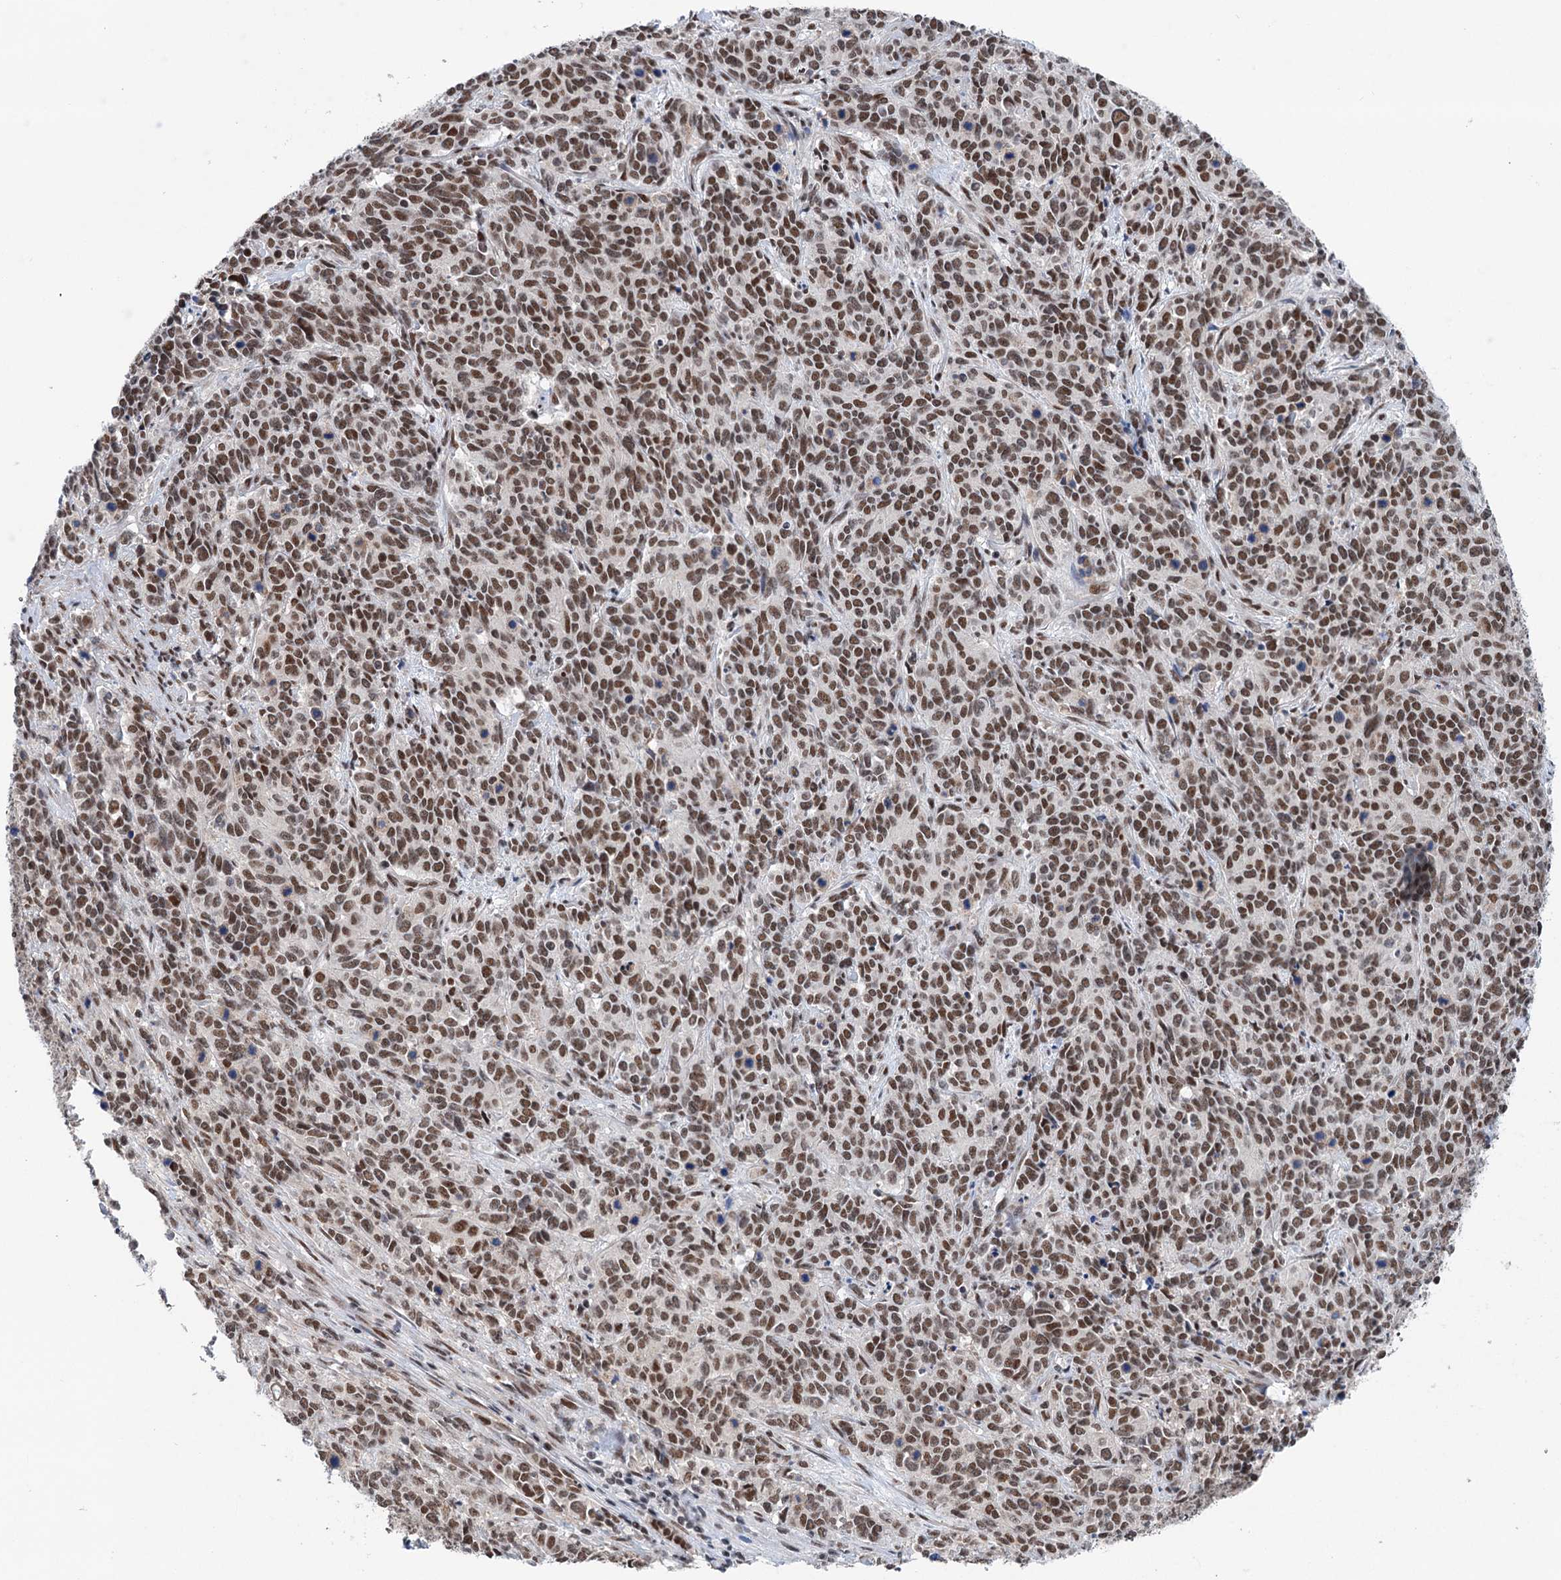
{"staining": {"intensity": "moderate", "quantity": ">75%", "location": "nuclear"}, "tissue": "cervical cancer", "cell_type": "Tumor cells", "image_type": "cancer", "snomed": [{"axis": "morphology", "description": "Squamous cell carcinoma, NOS"}, {"axis": "topography", "description": "Cervix"}], "caption": "Cervical cancer (squamous cell carcinoma) was stained to show a protein in brown. There is medium levels of moderate nuclear expression in about >75% of tumor cells.", "gene": "FAM53A", "patient": {"sex": "female", "age": 60}}